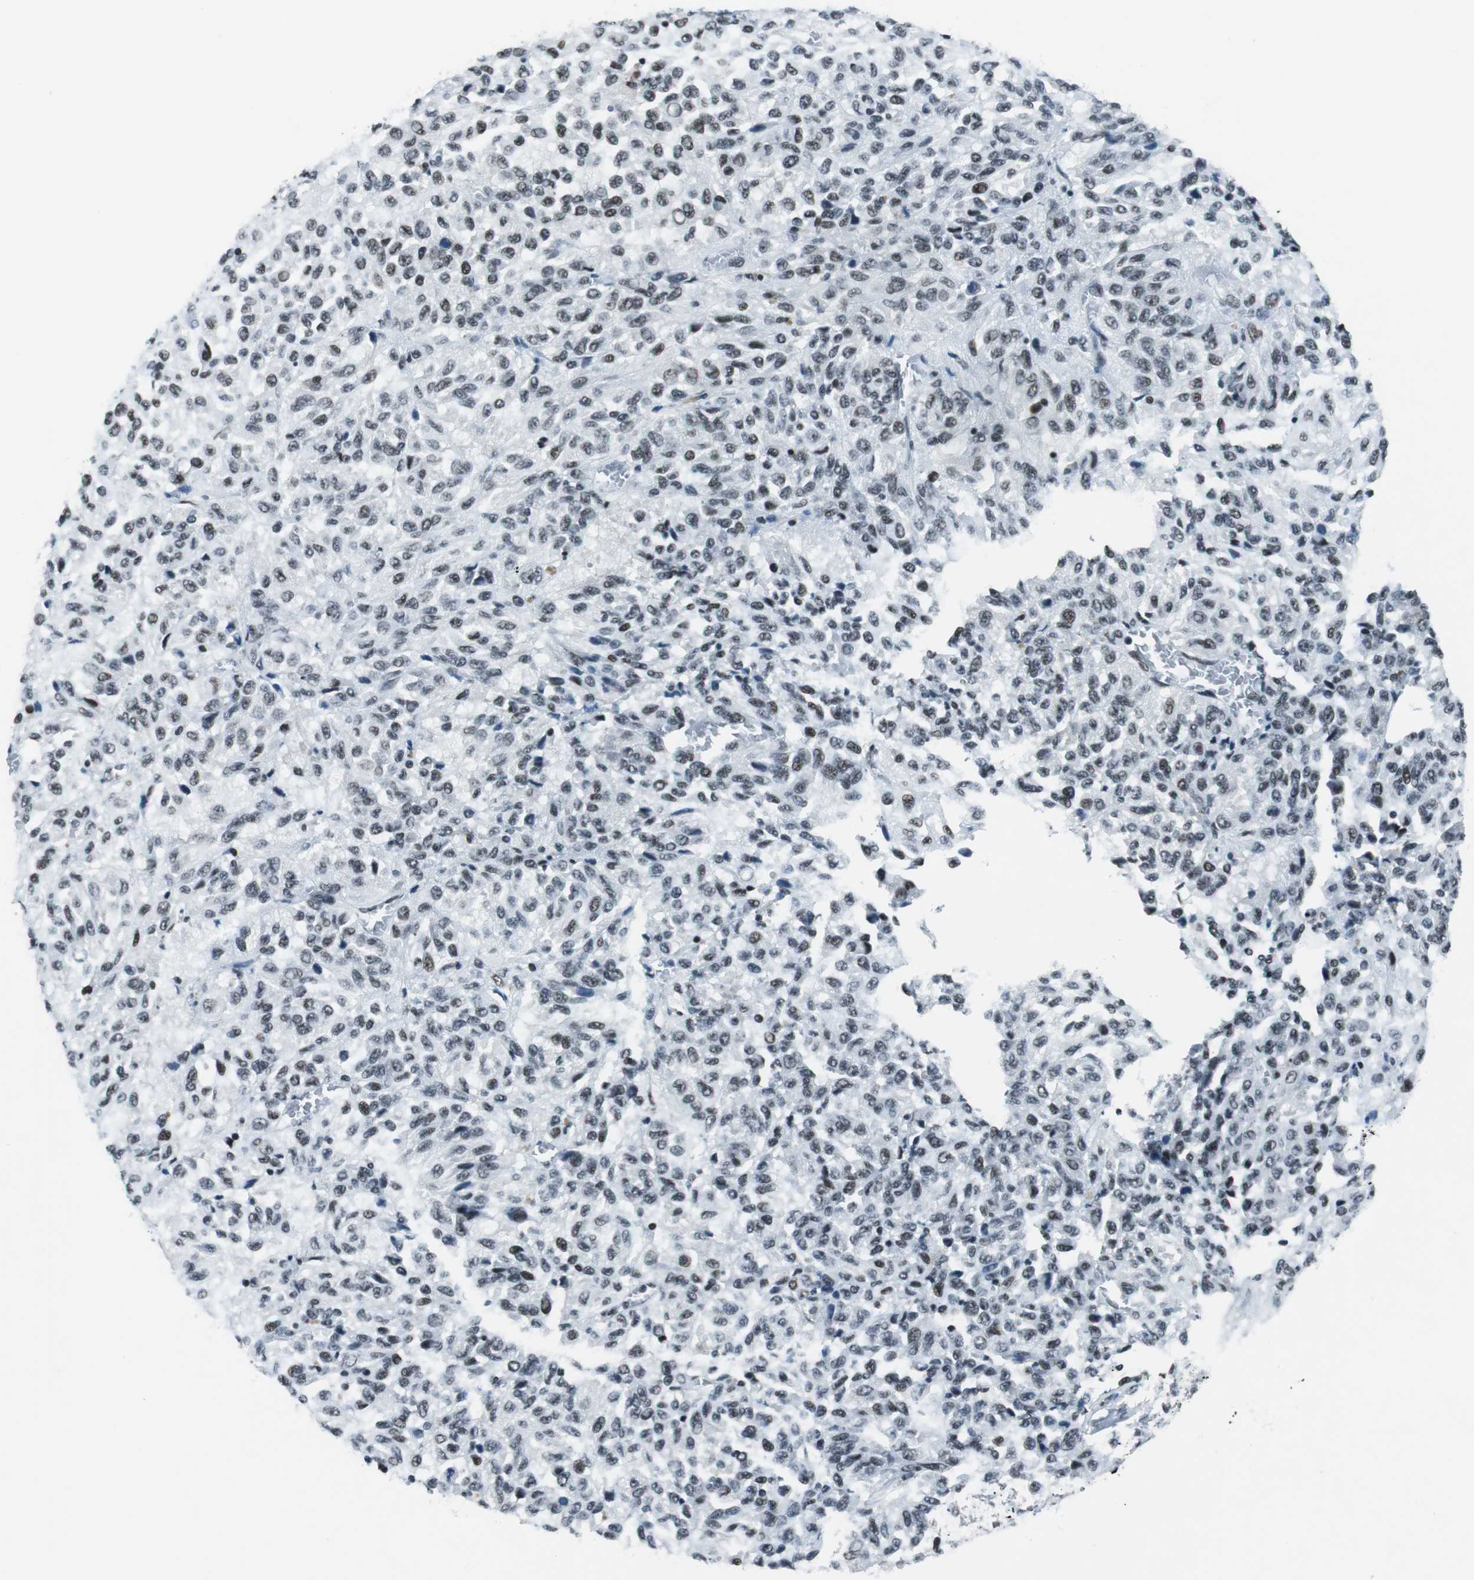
{"staining": {"intensity": "weak", "quantity": "<25%", "location": "nuclear"}, "tissue": "melanoma", "cell_type": "Tumor cells", "image_type": "cancer", "snomed": [{"axis": "morphology", "description": "Malignant melanoma, Metastatic site"}, {"axis": "topography", "description": "Lung"}], "caption": "There is no significant positivity in tumor cells of melanoma.", "gene": "HDAC3", "patient": {"sex": "male", "age": 64}}